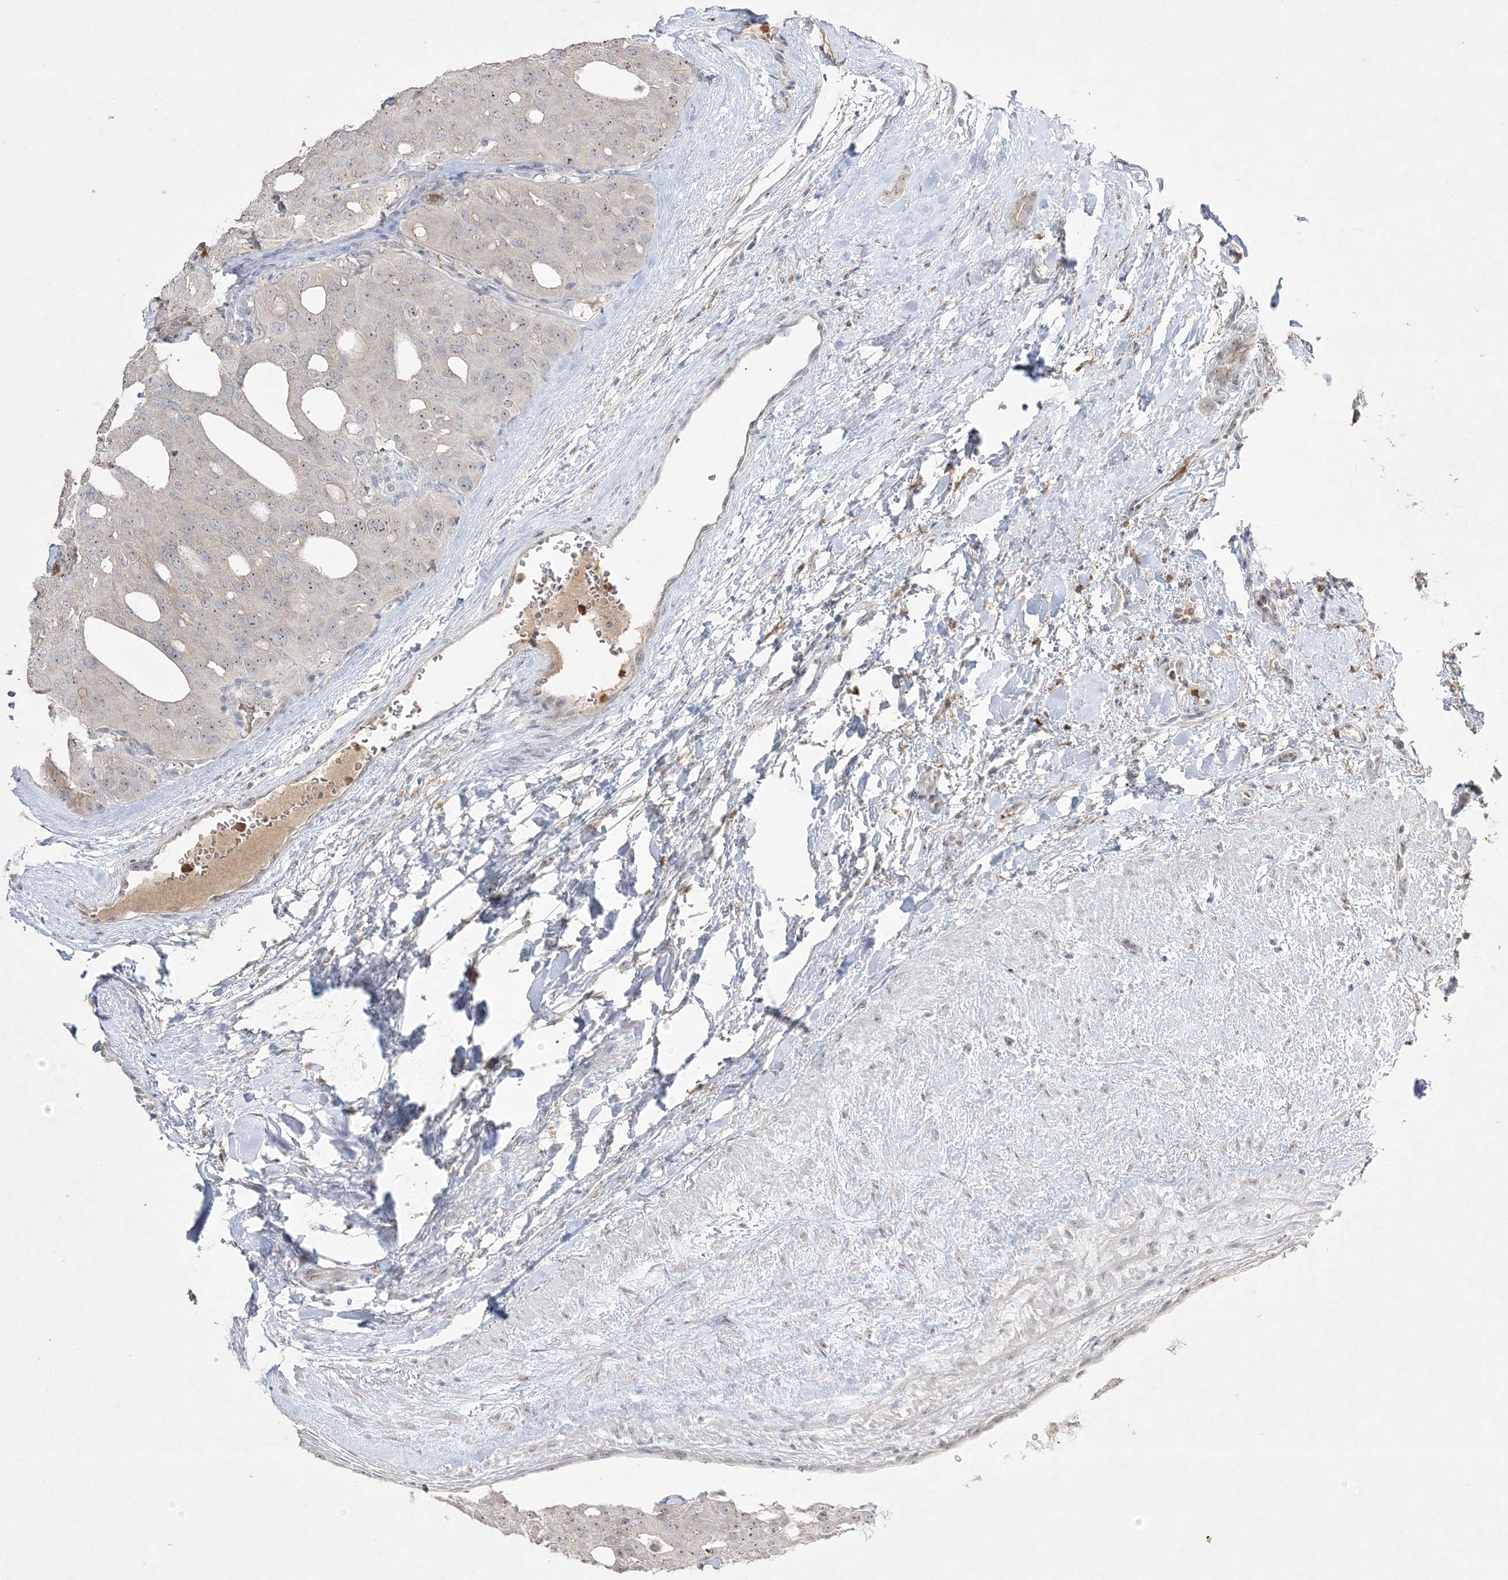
{"staining": {"intensity": "weak", "quantity": "<25%", "location": "nuclear"}, "tissue": "thyroid cancer", "cell_type": "Tumor cells", "image_type": "cancer", "snomed": [{"axis": "morphology", "description": "Follicular adenoma carcinoma, NOS"}, {"axis": "topography", "description": "Thyroid gland"}], "caption": "The micrograph exhibits no staining of tumor cells in thyroid cancer (follicular adenoma carcinoma).", "gene": "NOP16", "patient": {"sex": "male", "age": 75}}